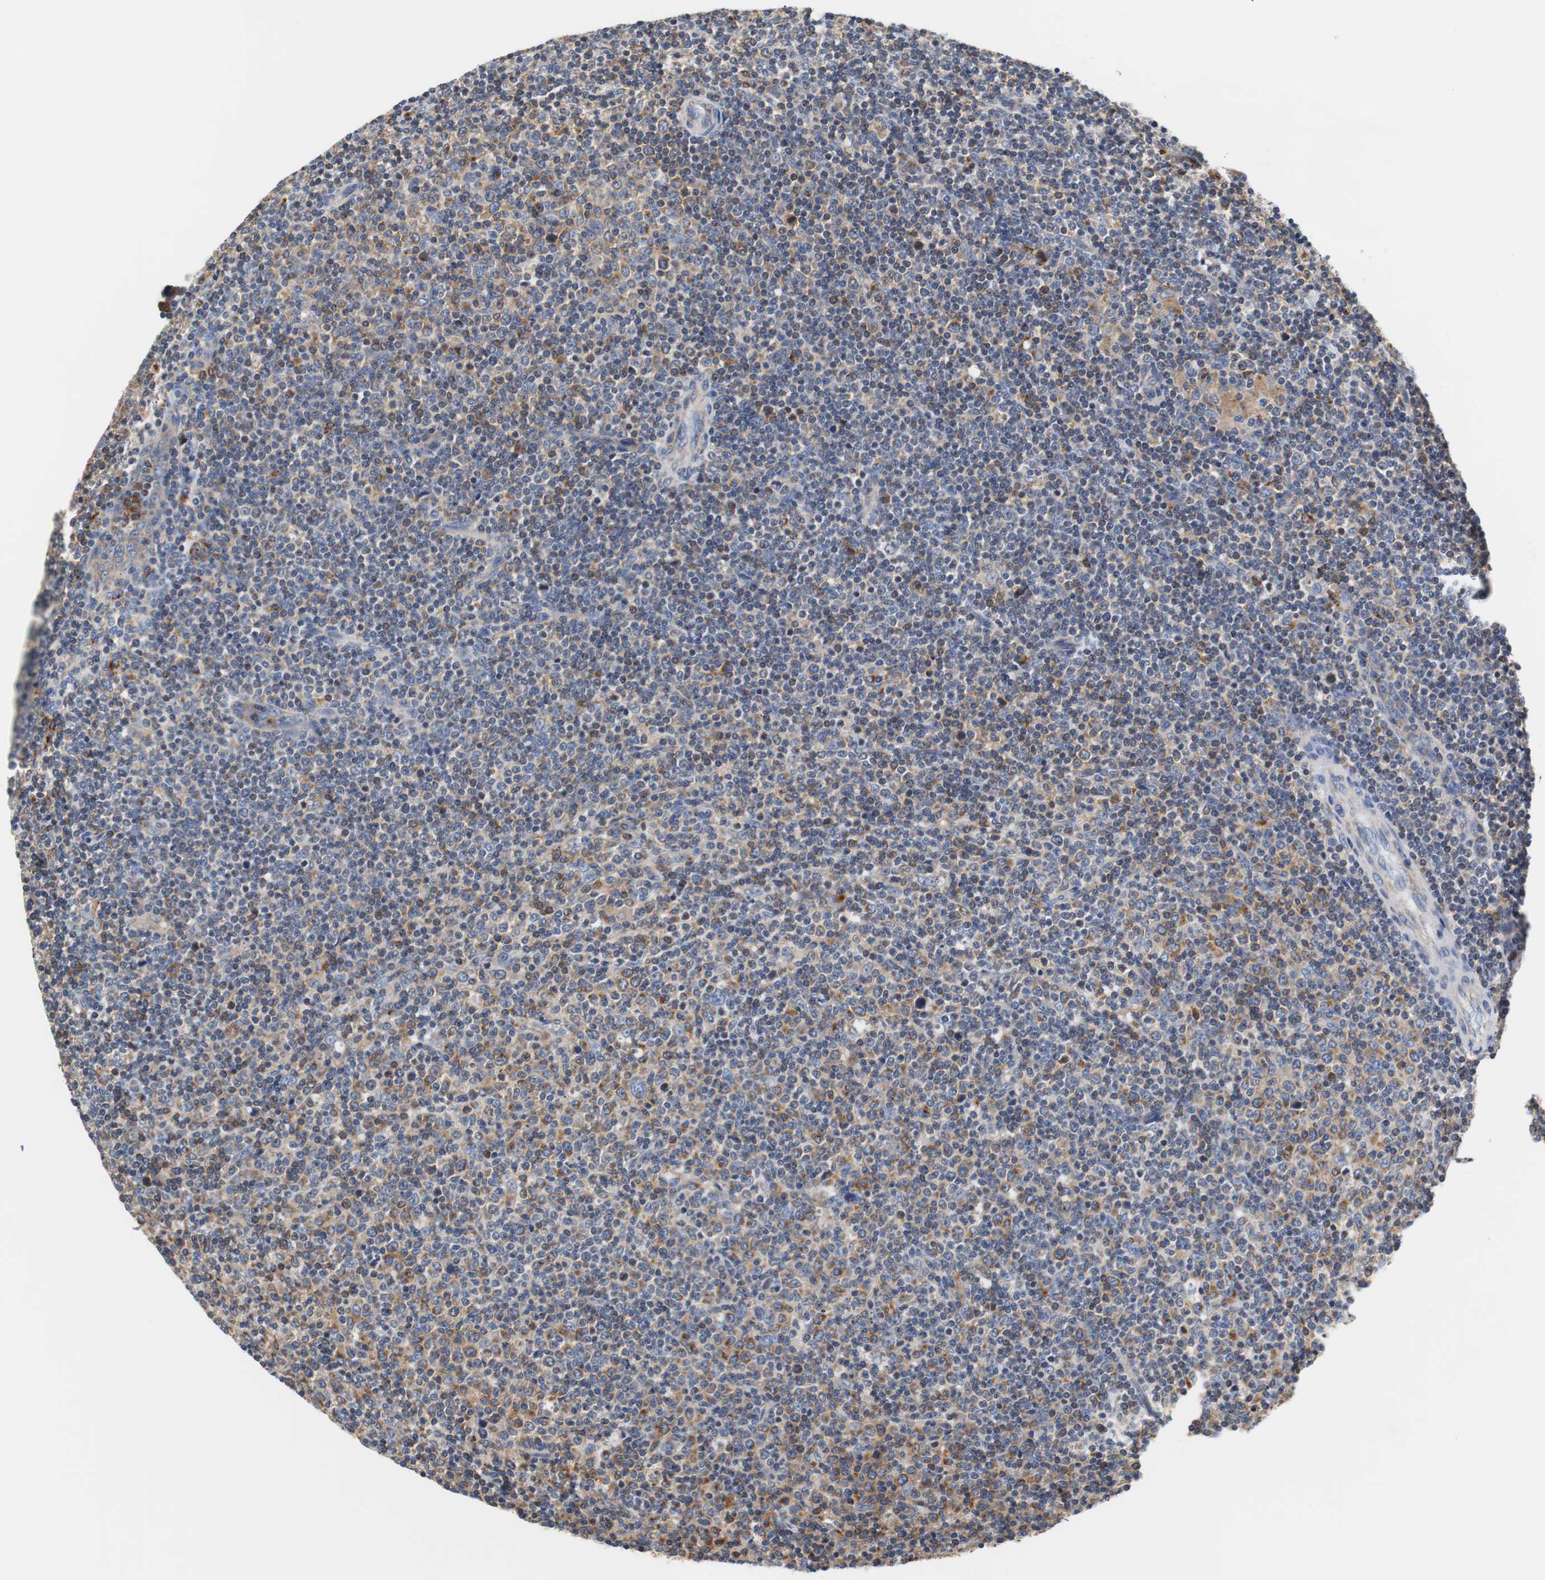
{"staining": {"intensity": "moderate", "quantity": "25%-75%", "location": "cytoplasmic/membranous"}, "tissue": "lymphoma", "cell_type": "Tumor cells", "image_type": "cancer", "snomed": [{"axis": "morphology", "description": "Malignant lymphoma, non-Hodgkin's type, Low grade"}, {"axis": "topography", "description": "Lymph node"}], "caption": "An immunohistochemistry photomicrograph of tumor tissue is shown. Protein staining in brown shows moderate cytoplasmic/membranous positivity in low-grade malignant lymphoma, non-Hodgkin's type within tumor cells.", "gene": "VAMP8", "patient": {"sex": "male", "age": 70}}